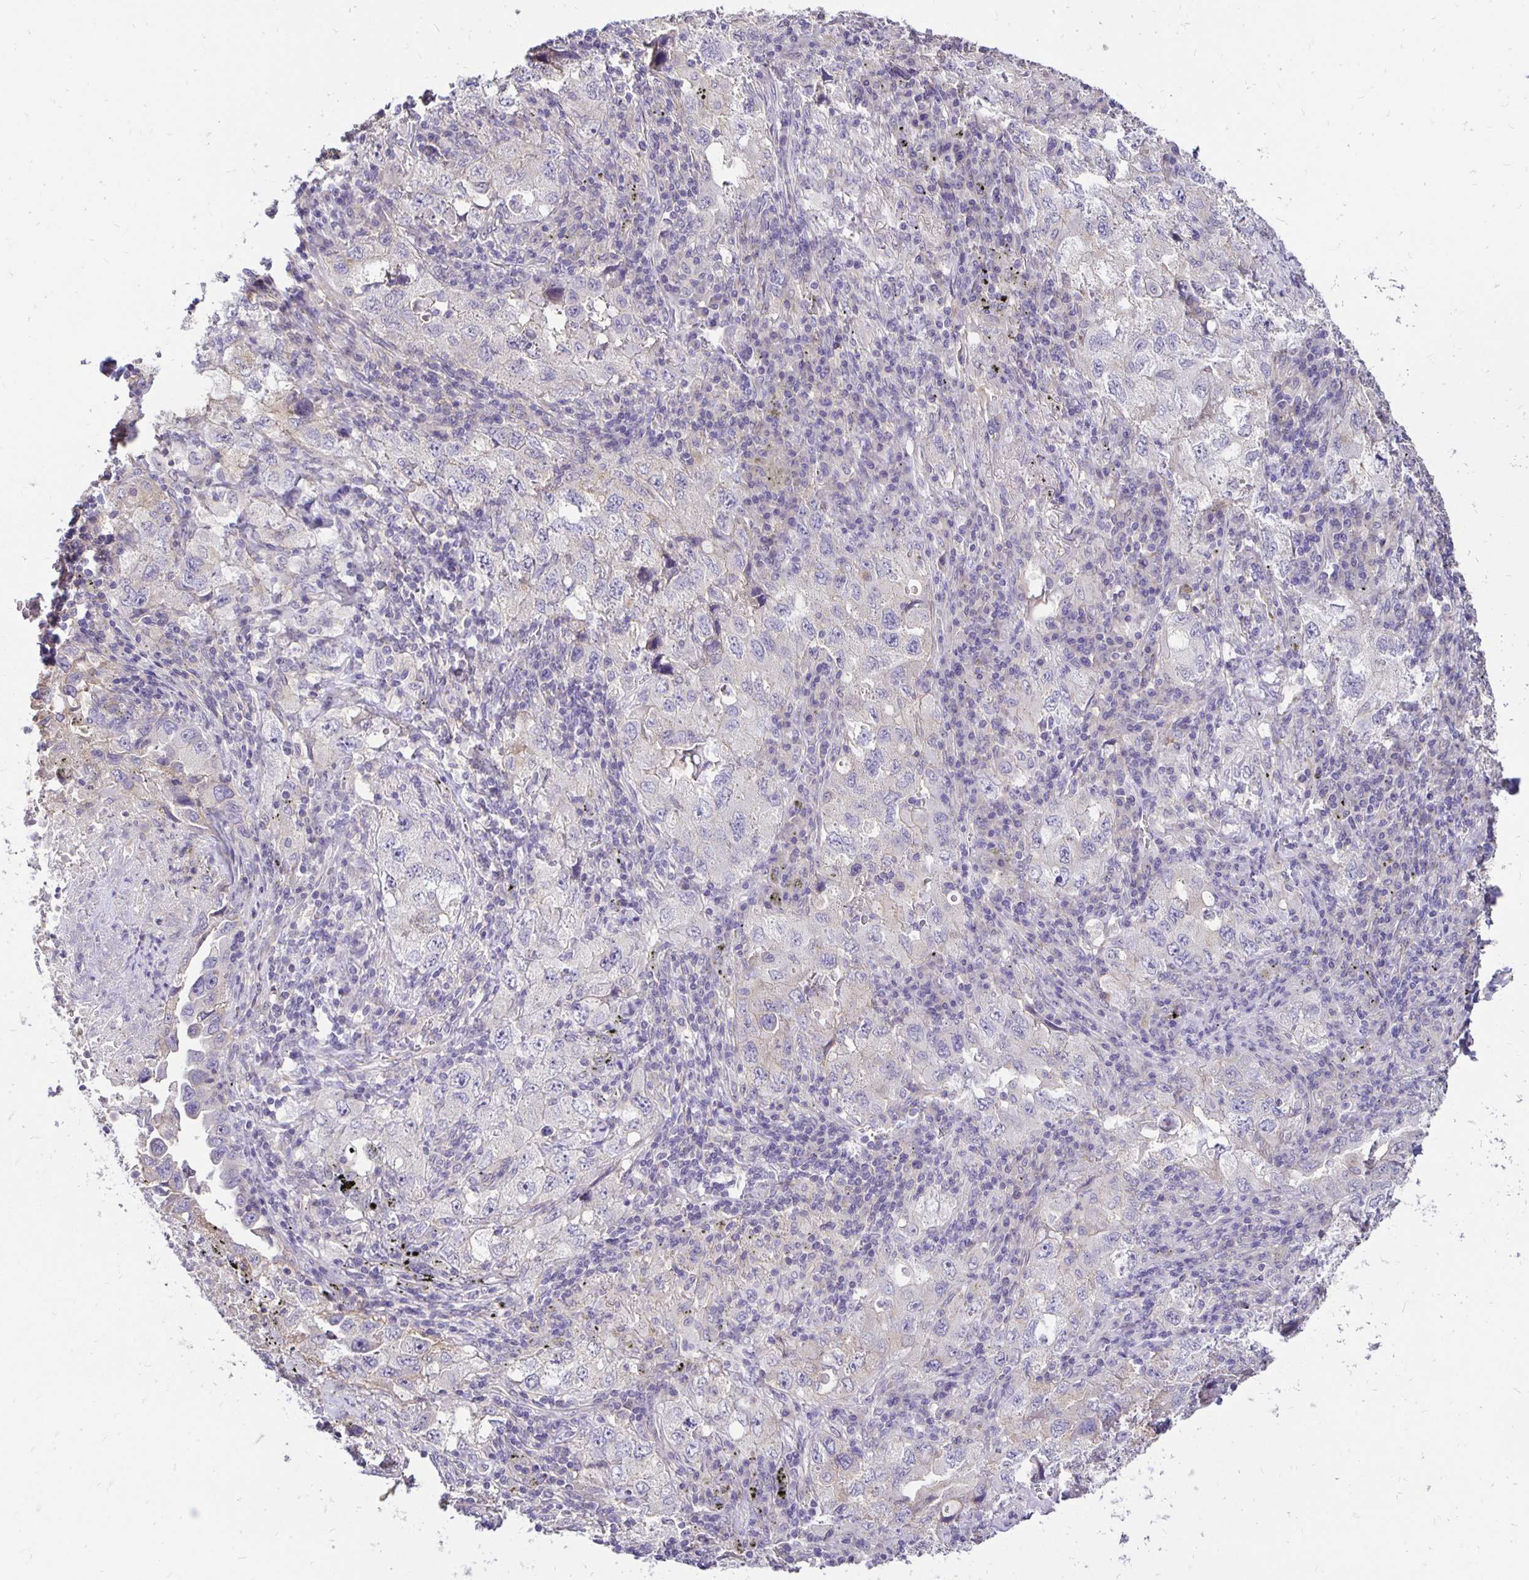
{"staining": {"intensity": "negative", "quantity": "none", "location": "none"}, "tissue": "lung cancer", "cell_type": "Tumor cells", "image_type": "cancer", "snomed": [{"axis": "morphology", "description": "Adenocarcinoma, NOS"}, {"axis": "topography", "description": "Lung"}], "caption": "This is an immunohistochemistry histopathology image of human adenocarcinoma (lung). There is no staining in tumor cells.", "gene": "PNPLA3", "patient": {"sex": "female", "age": 57}}